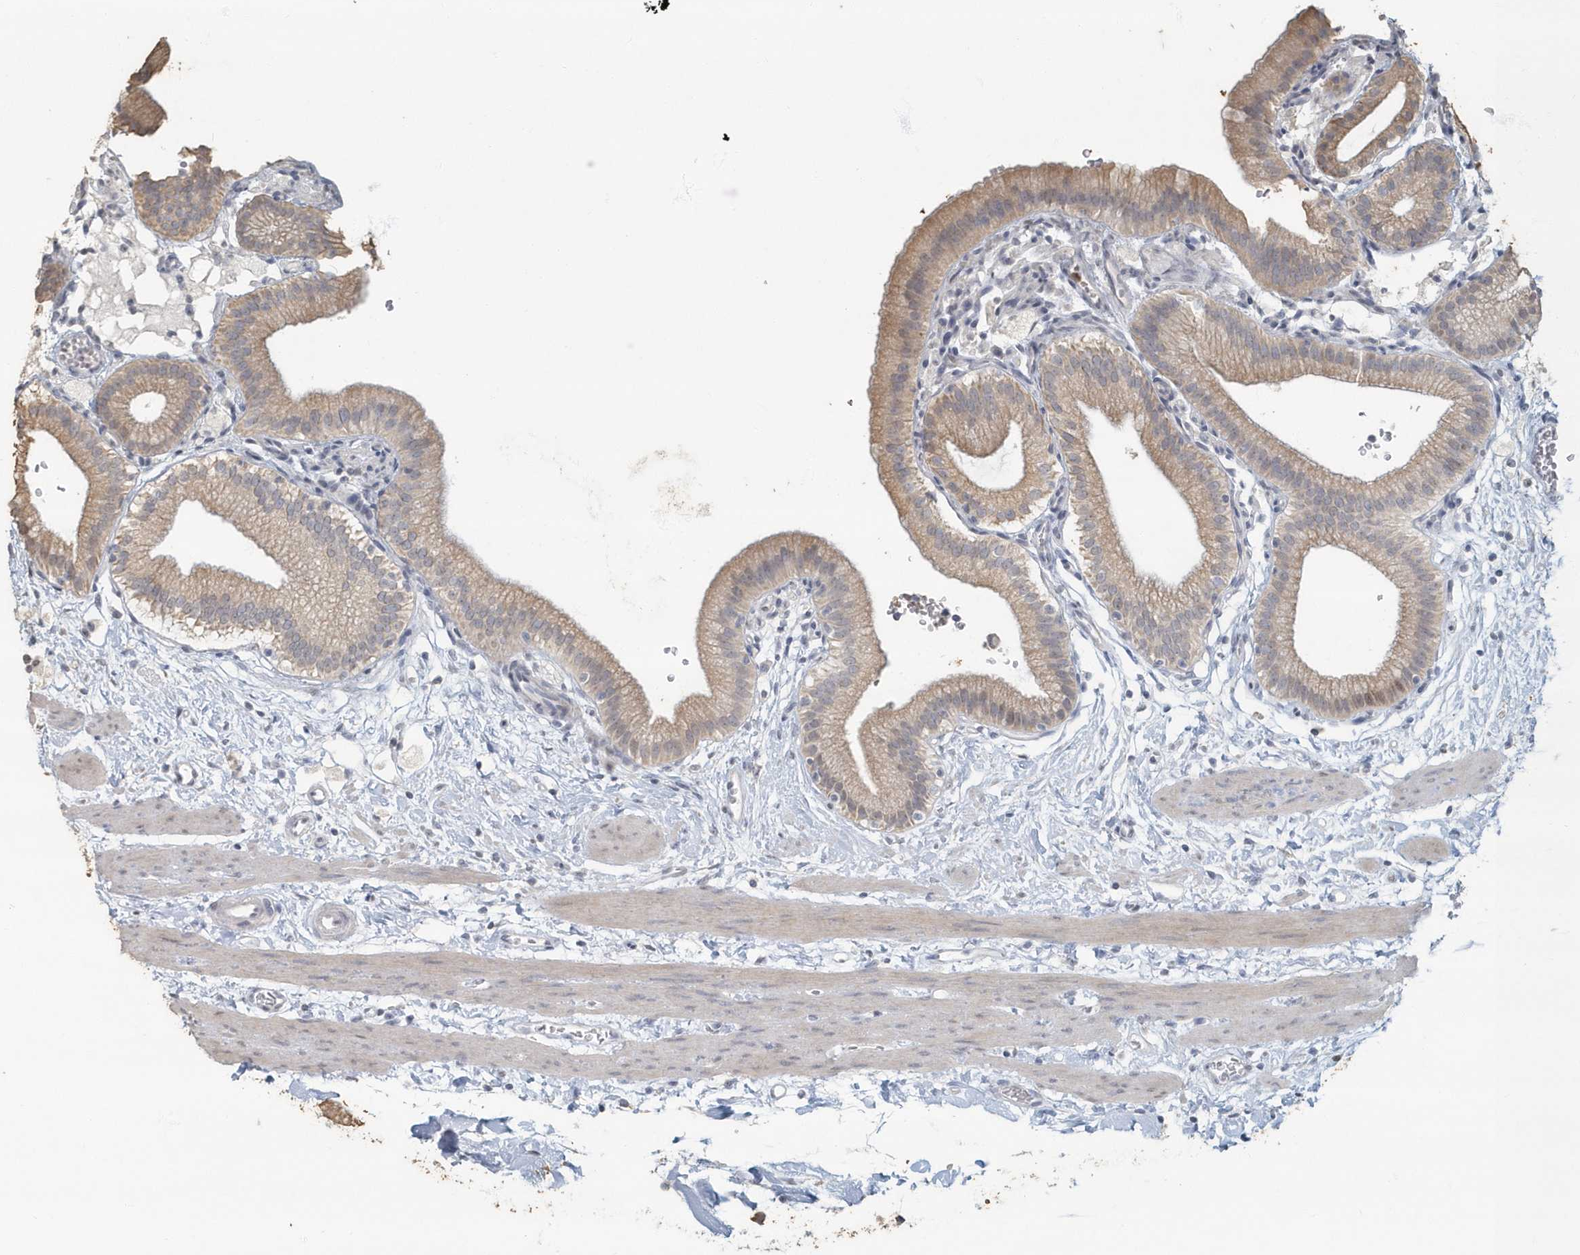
{"staining": {"intensity": "weak", "quantity": ">75%", "location": "cytoplasmic/membranous"}, "tissue": "gallbladder", "cell_type": "Glandular cells", "image_type": "normal", "snomed": [{"axis": "morphology", "description": "Normal tissue, NOS"}, {"axis": "topography", "description": "Gallbladder"}], "caption": "Benign gallbladder displays weak cytoplasmic/membranous expression in about >75% of glandular cells, visualized by immunohistochemistry.", "gene": "MYOT", "patient": {"sex": "male", "age": 55}}